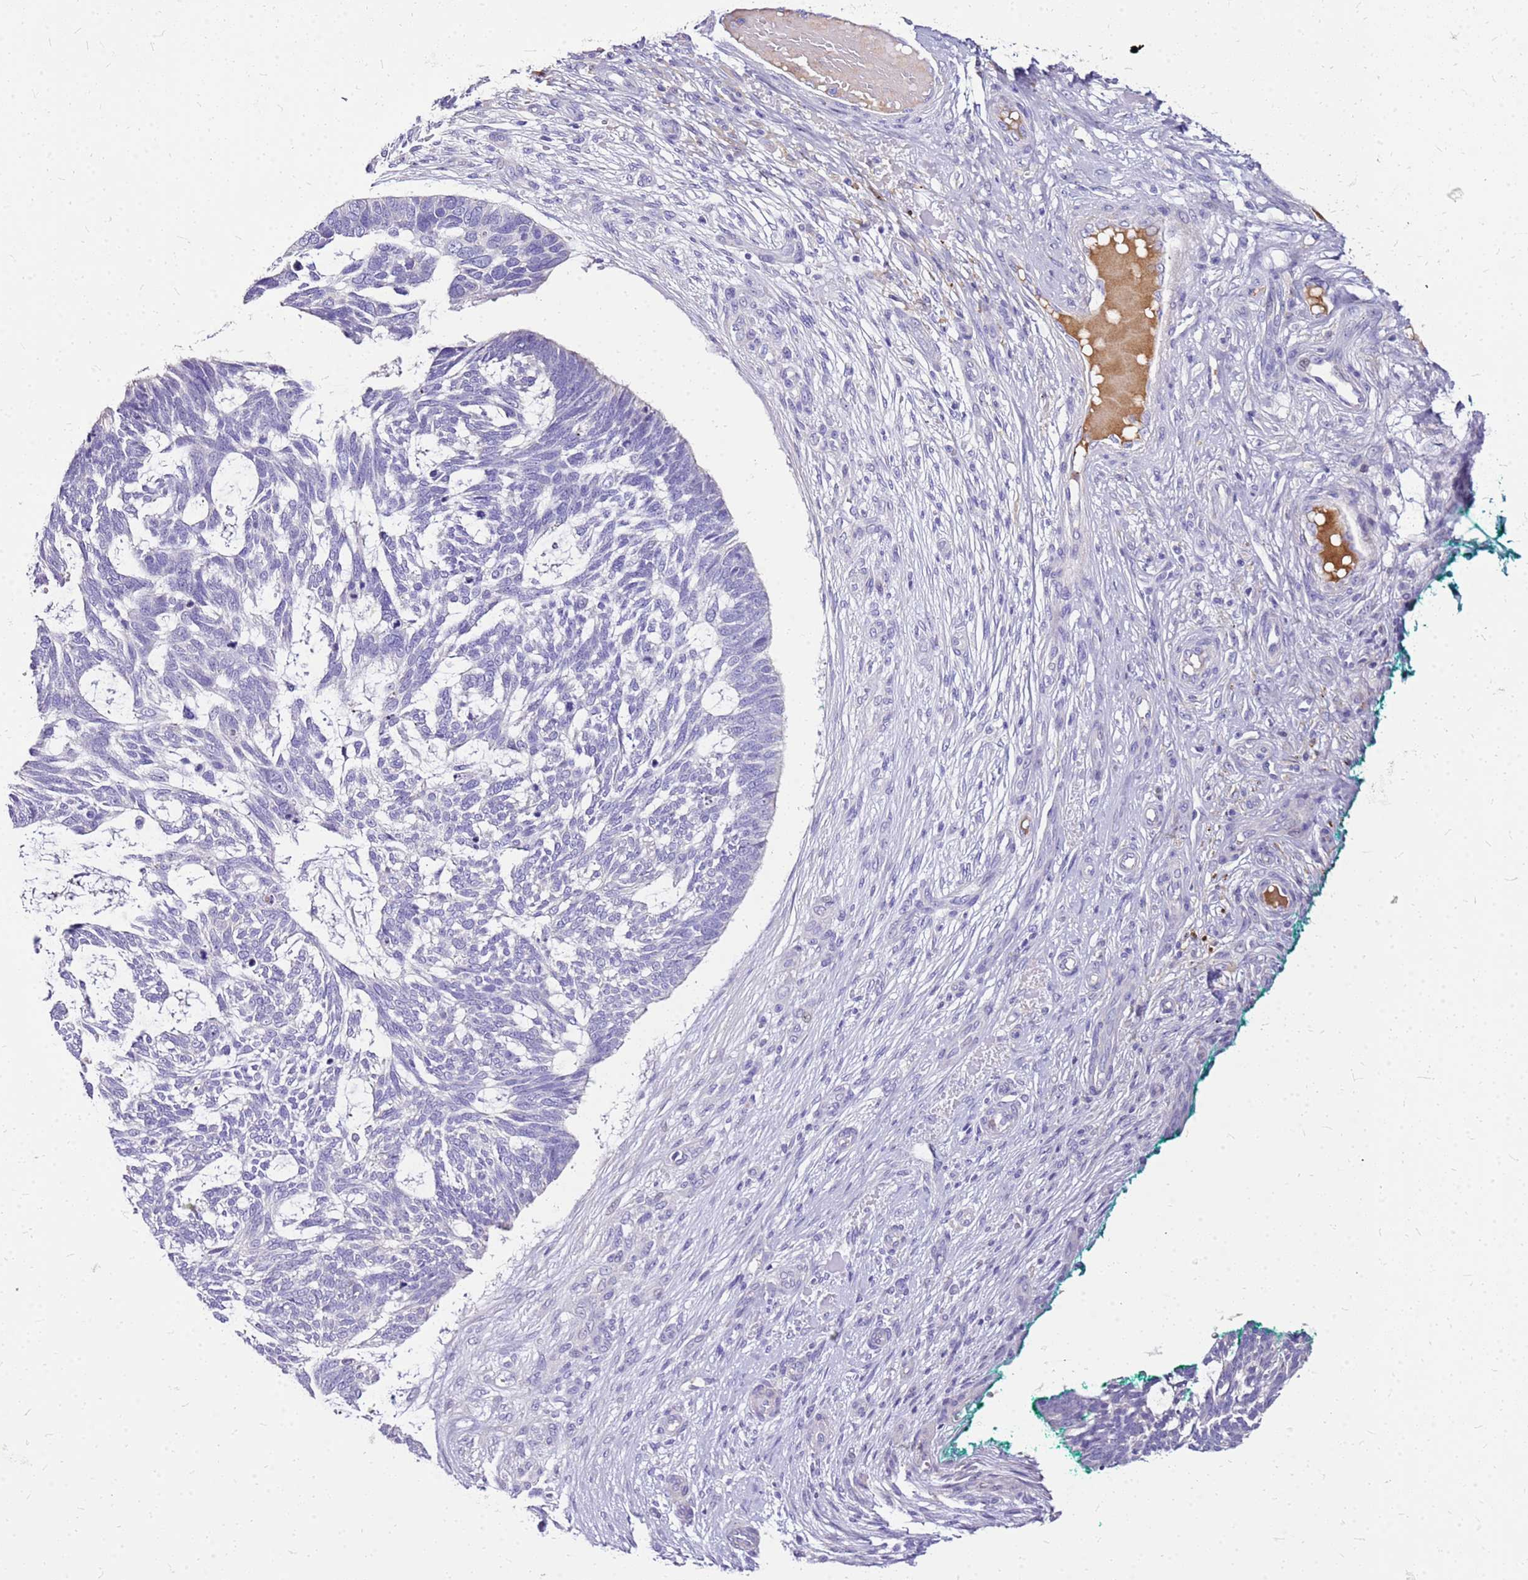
{"staining": {"intensity": "negative", "quantity": "none", "location": "none"}, "tissue": "skin cancer", "cell_type": "Tumor cells", "image_type": "cancer", "snomed": [{"axis": "morphology", "description": "Basal cell carcinoma"}, {"axis": "topography", "description": "Skin"}], "caption": "Immunohistochemistry (IHC) of human basal cell carcinoma (skin) displays no staining in tumor cells.", "gene": "DCDC2B", "patient": {"sex": "male", "age": 88}}